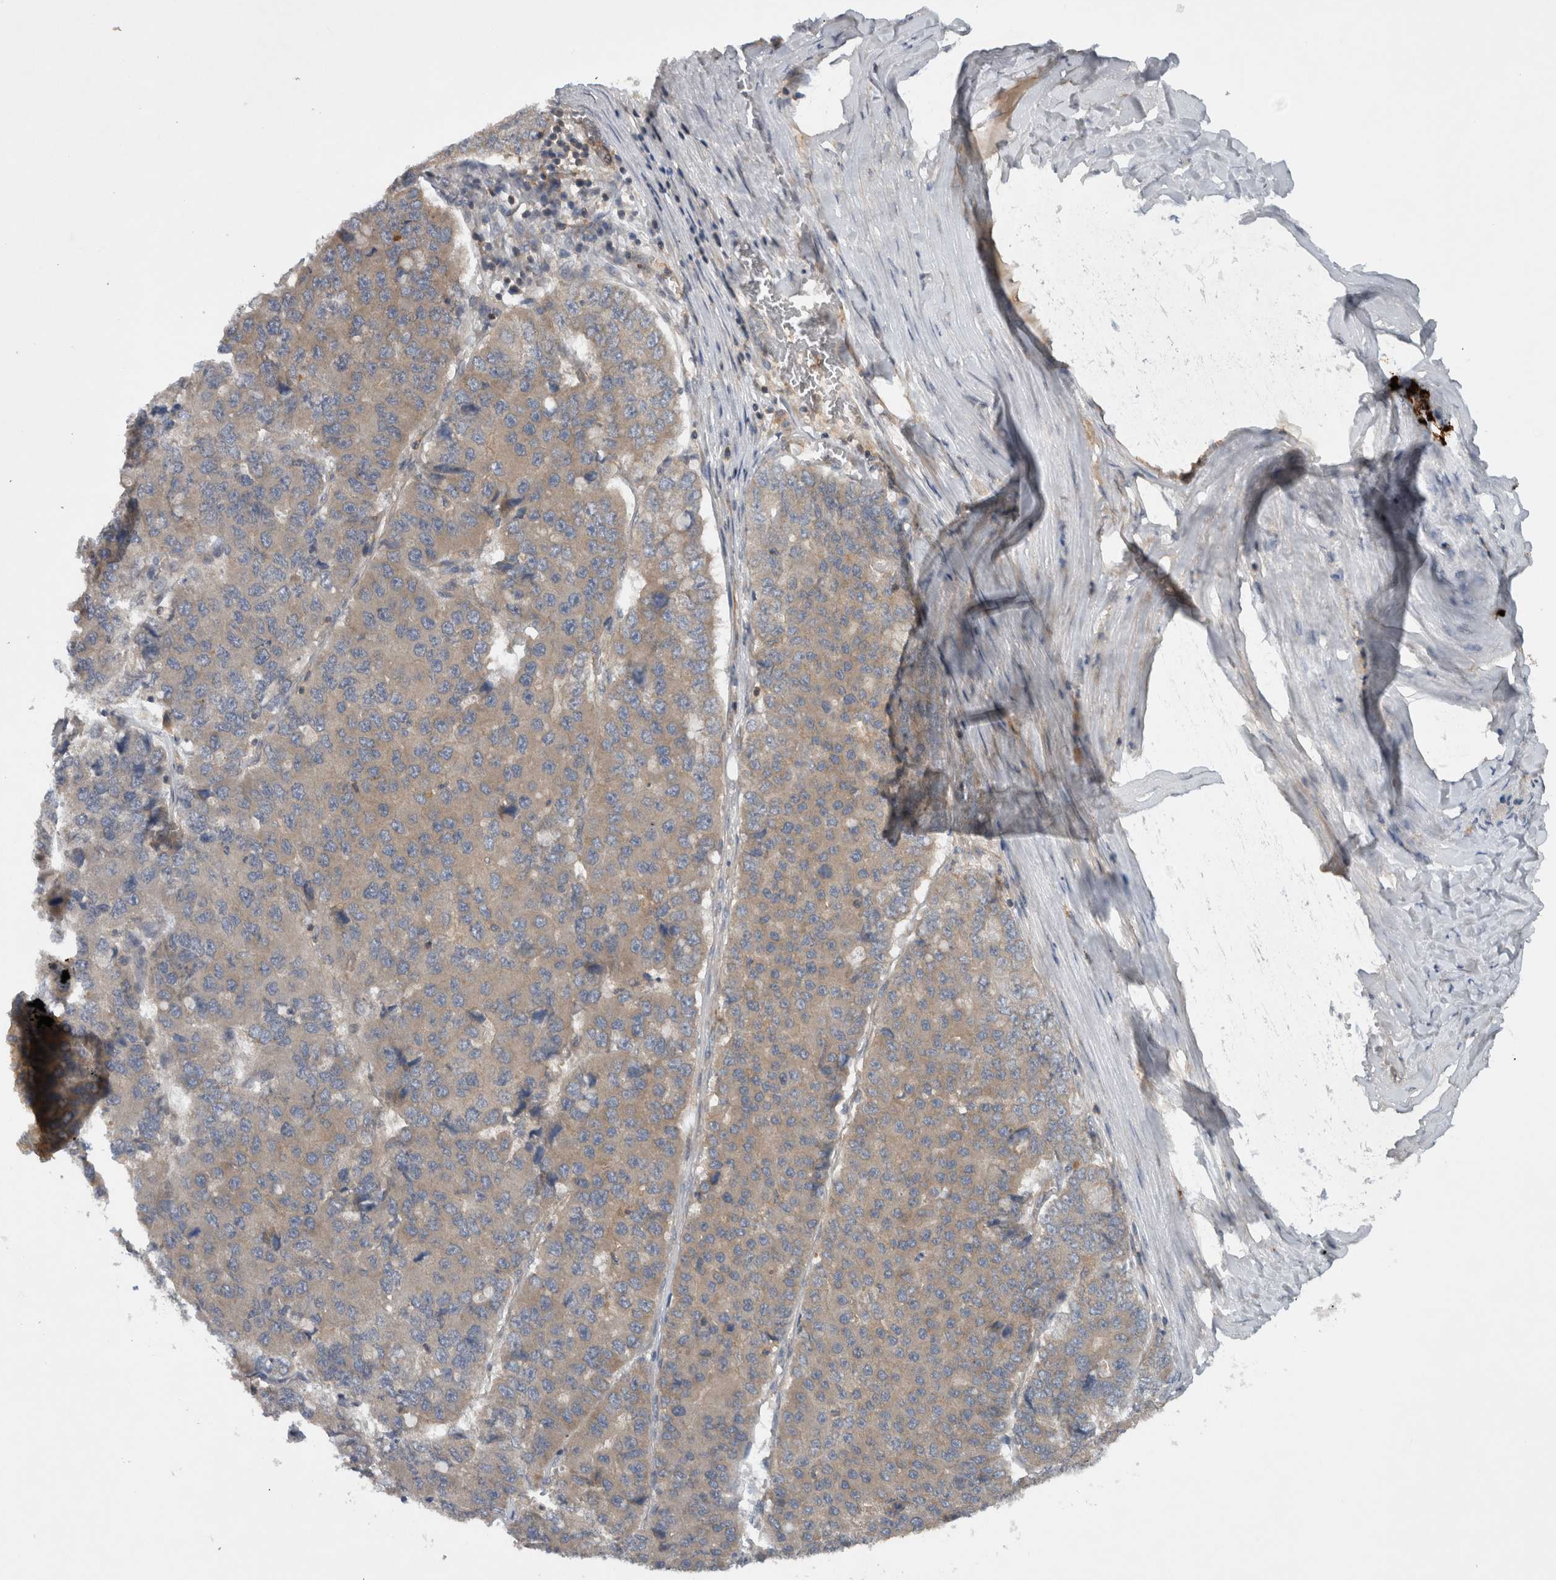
{"staining": {"intensity": "weak", "quantity": "<25%", "location": "cytoplasmic/membranous"}, "tissue": "pancreatic cancer", "cell_type": "Tumor cells", "image_type": "cancer", "snomed": [{"axis": "morphology", "description": "Adenocarcinoma, NOS"}, {"axis": "topography", "description": "Pancreas"}], "caption": "An immunohistochemistry photomicrograph of pancreatic cancer is shown. There is no staining in tumor cells of pancreatic cancer.", "gene": "SCARA5", "patient": {"sex": "male", "age": 50}}